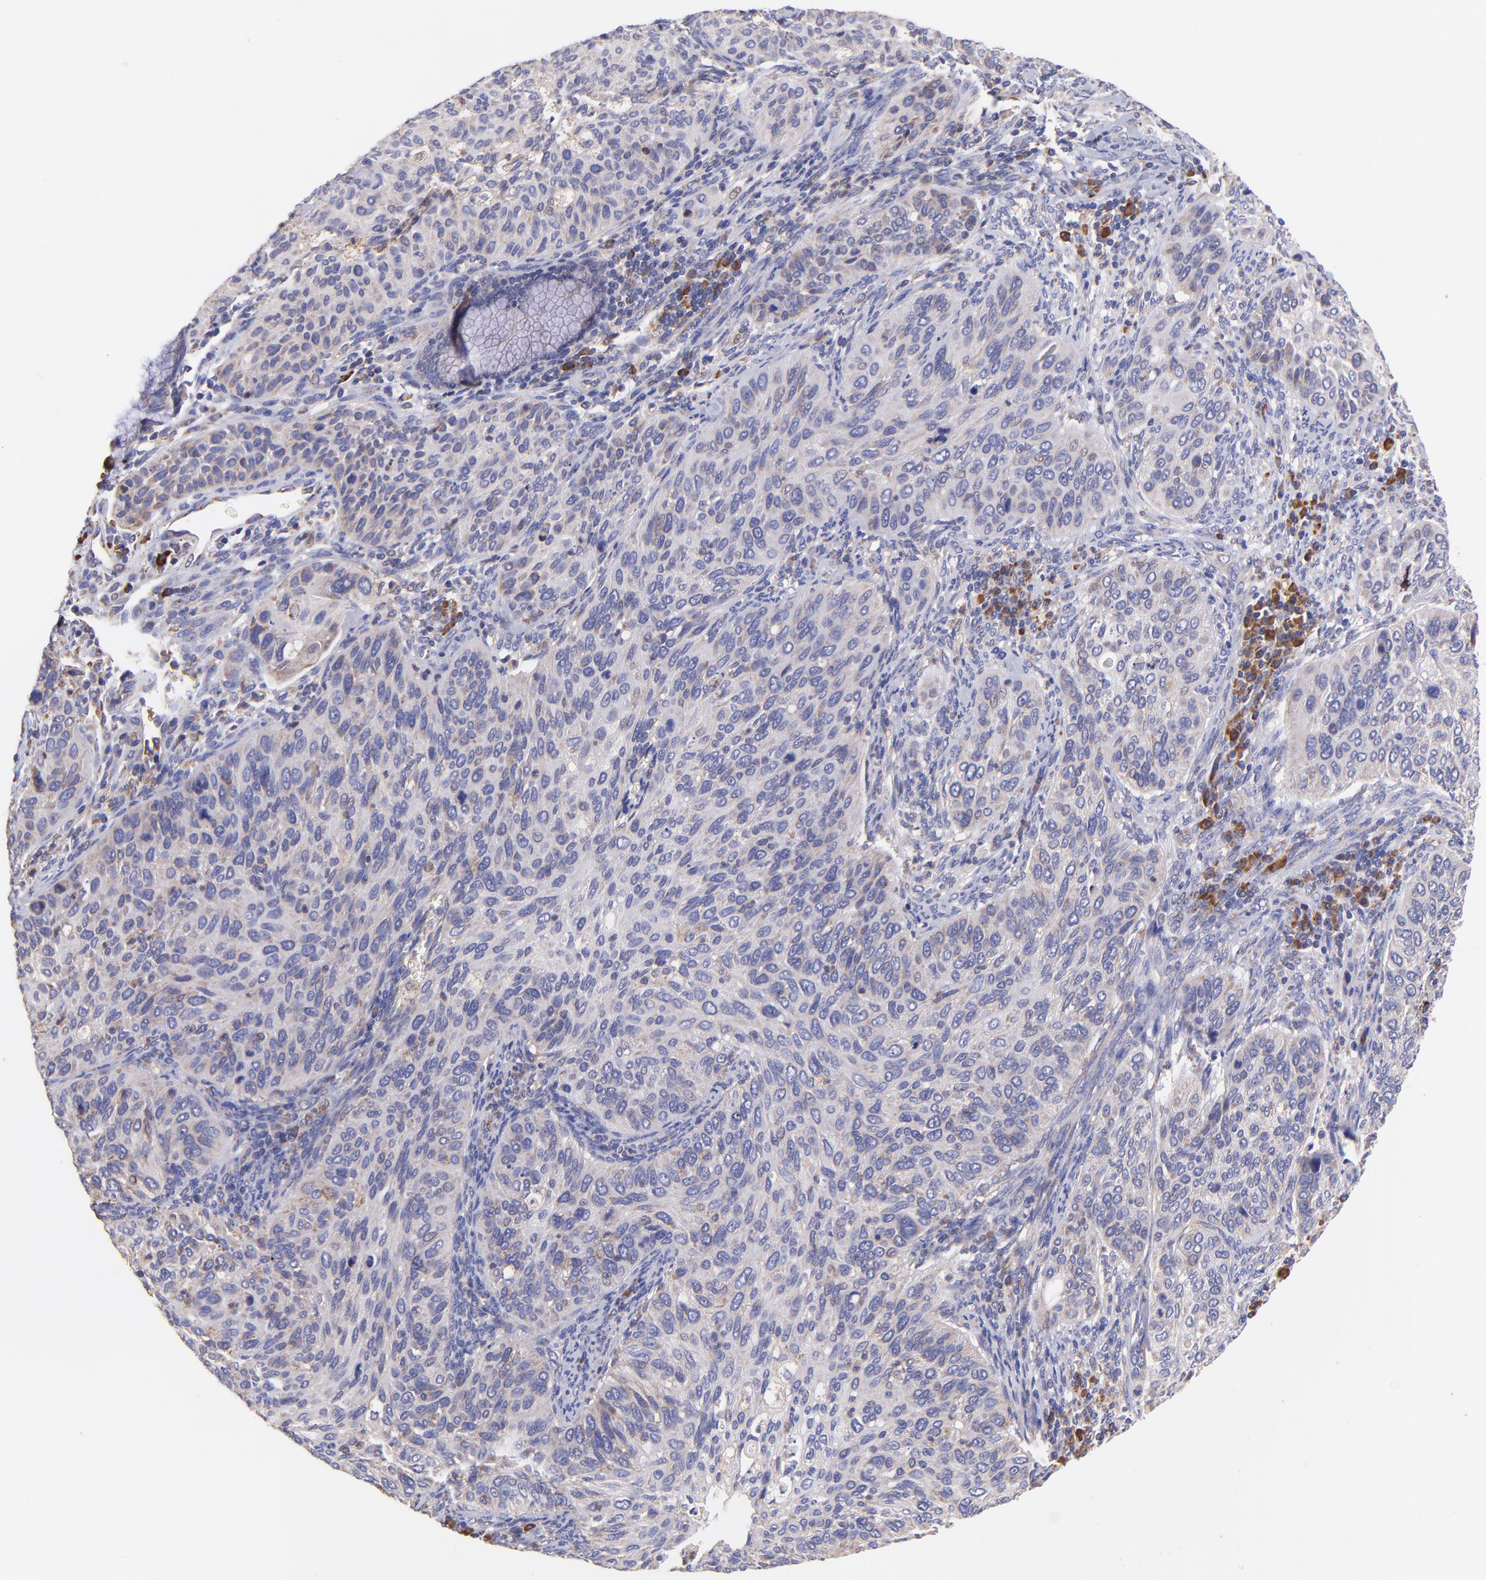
{"staining": {"intensity": "negative", "quantity": "none", "location": "none"}, "tissue": "cervical cancer", "cell_type": "Tumor cells", "image_type": "cancer", "snomed": [{"axis": "morphology", "description": "Squamous cell carcinoma, NOS"}, {"axis": "topography", "description": "Cervix"}], "caption": "An immunohistochemistry (IHC) image of cervical cancer (squamous cell carcinoma) is shown. There is no staining in tumor cells of cervical cancer (squamous cell carcinoma).", "gene": "PREX1", "patient": {"sex": "female", "age": 57}}